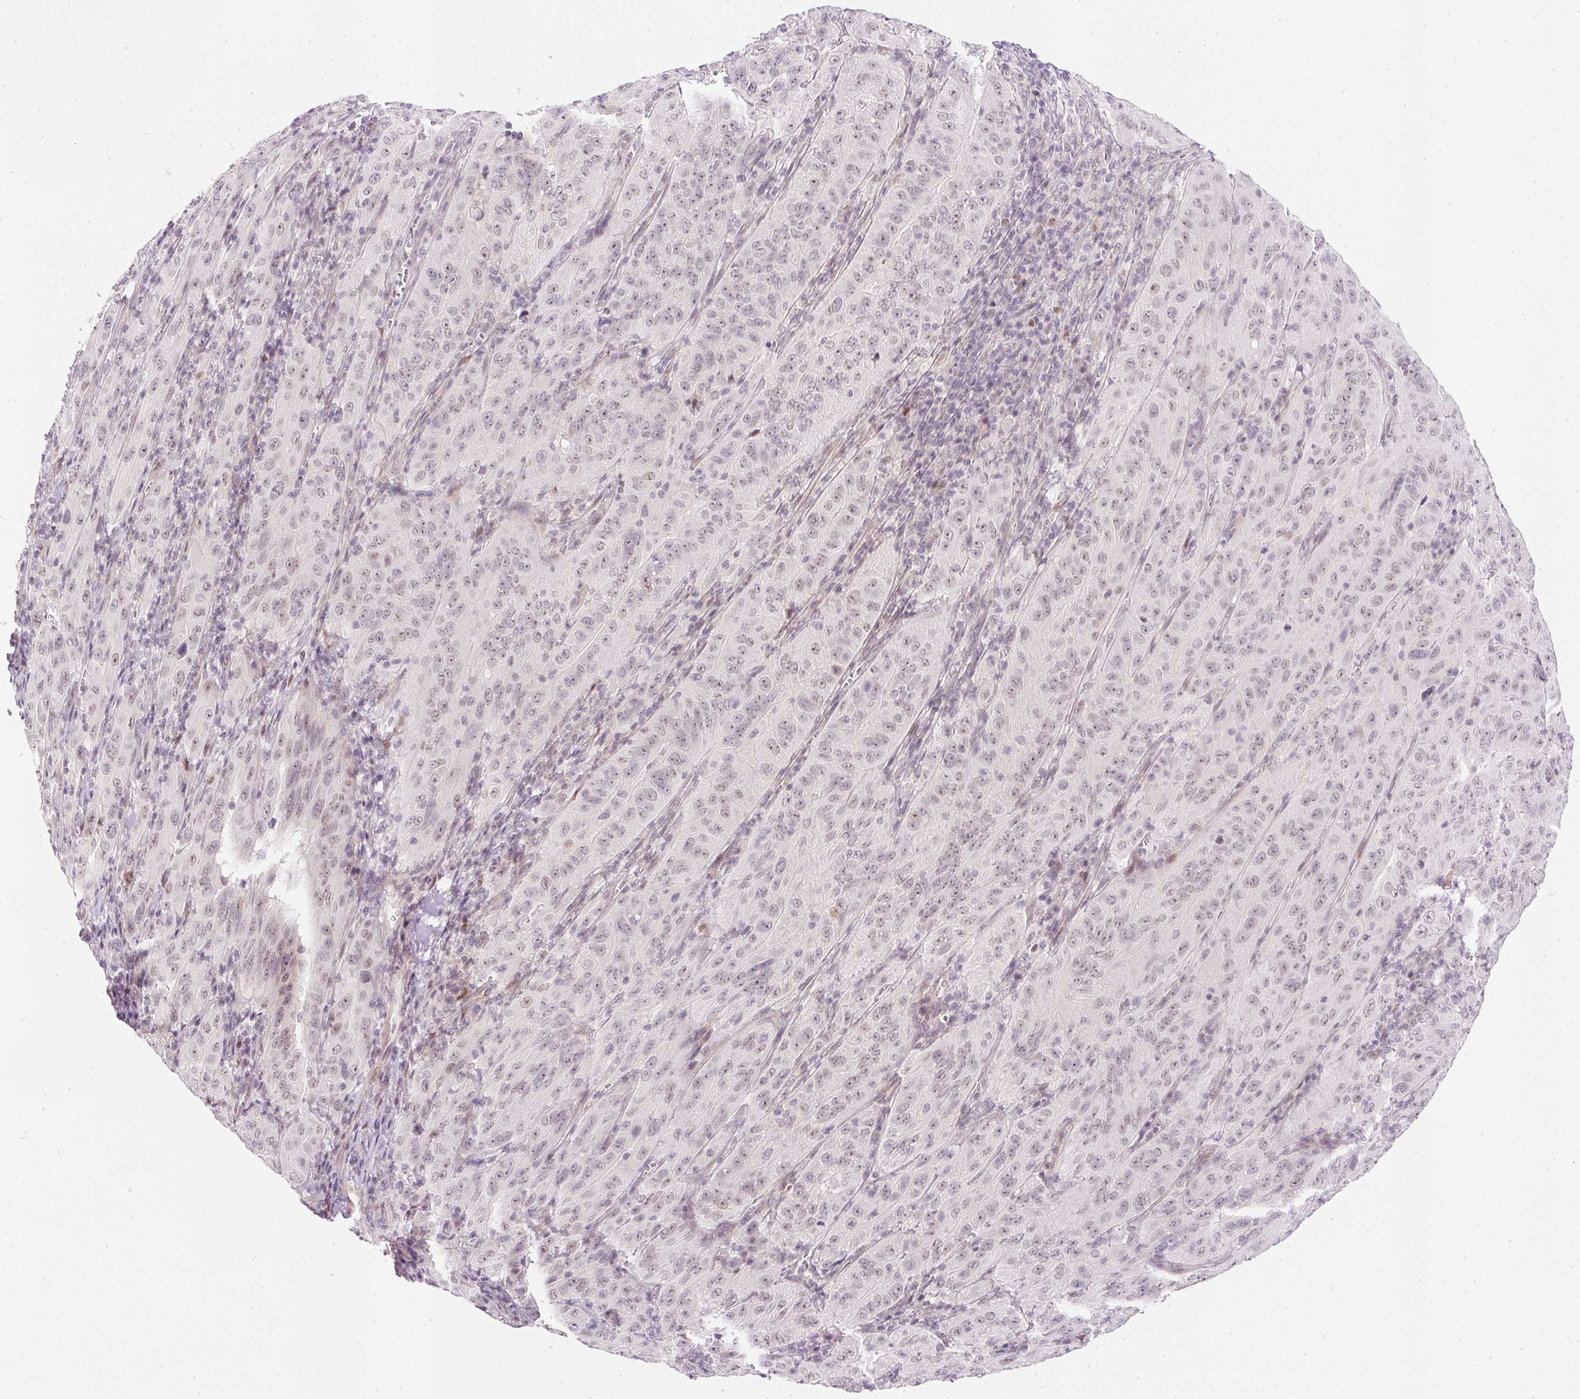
{"staining": {"intensity": "weak", "quantity": ">75%", "location": "nuclear"}, "tissue": "pancreatic cancer", "cell_type": "Tumor cells", "image_type": "cancer", "snomed": [{"axis": "morphology", "description": "Adenocarcinoma, NOS"}, {"axis": "topography", "description": "Pancreas"}], "caption": "This histopathology image displays IHC staining of human pancreatic cancer, with low weak nuclear expression in about >75% of tumor cells.", "gene": "DPPA4", "patient": {"sex": "male", "age": 63}}